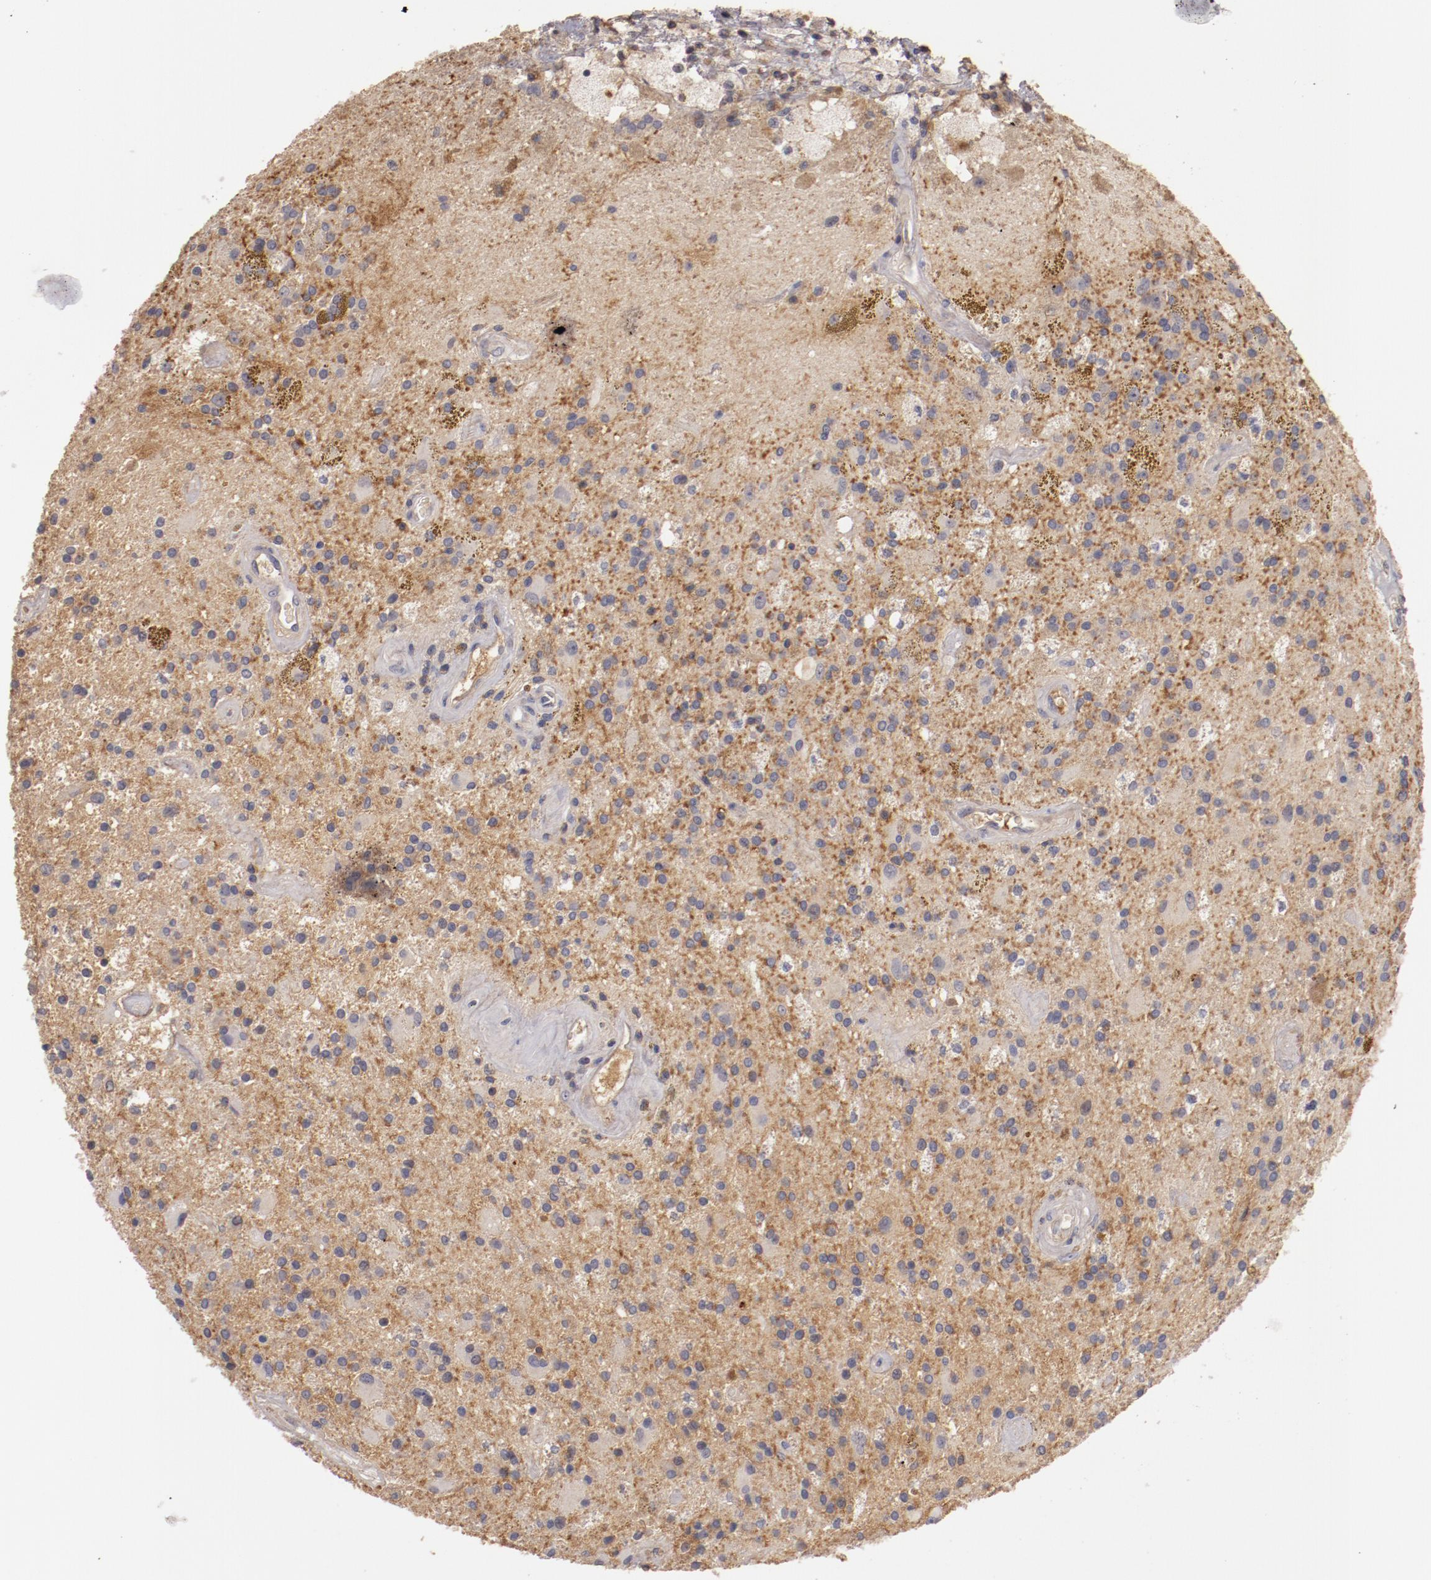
{"staining": {"intensity": "negative", "quantity": "none", "location": "none"}, "tissue": "glioma", "cell_type": "Tumor cells", "image_type": "cancer", "snomed": [{"axis": "morphology", "description": "Glioma, malignant, Low grade"}, {"axis": "topography", "description": "Brain"}], "caption": "Image shows no protein staining in tumor cells of glioma tissue.", "gene": "MBL2", "patient": {"sex": "male", "age": 58}}